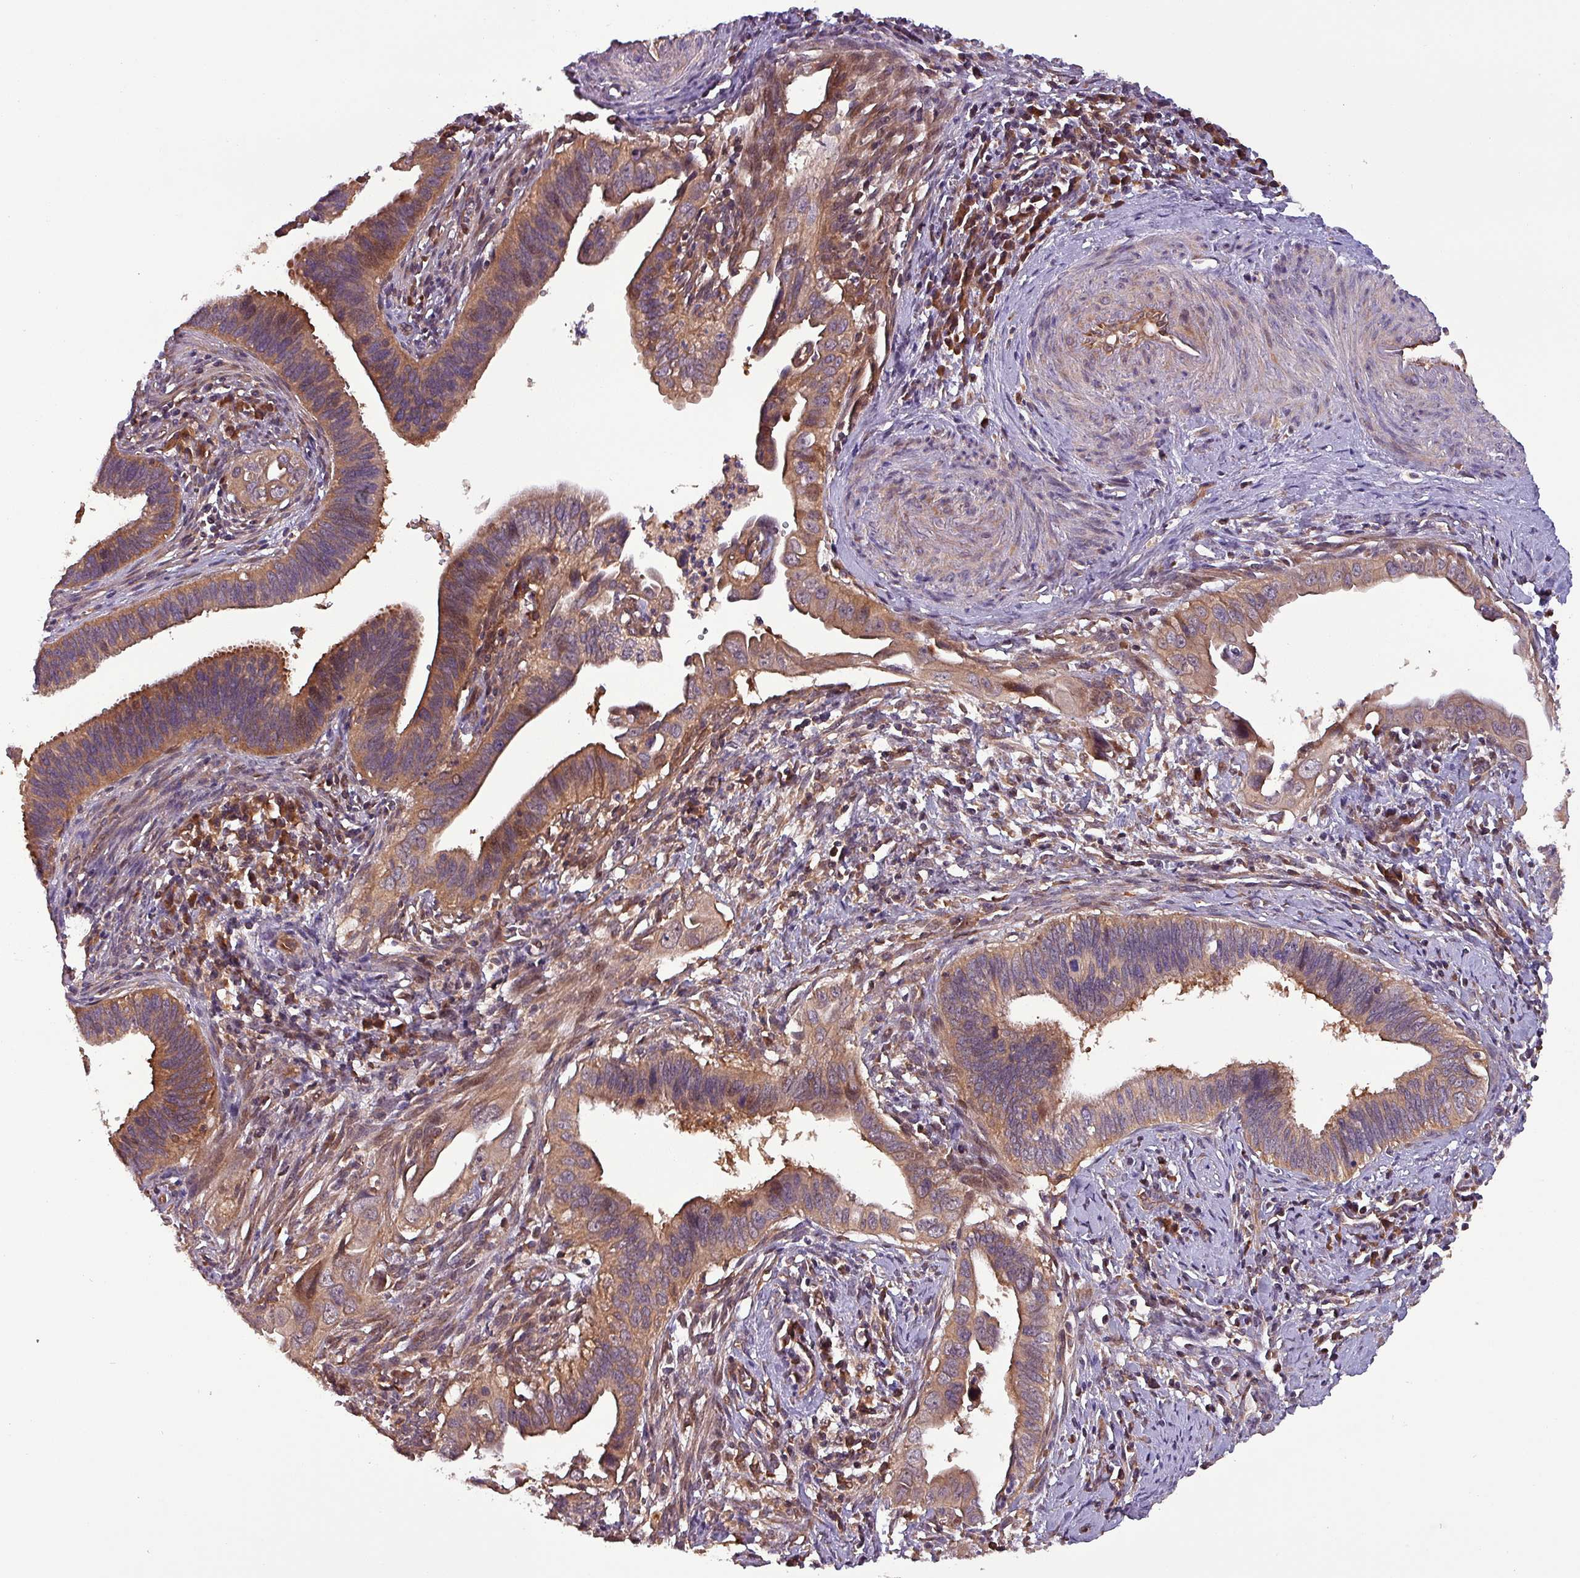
{"staining": {"intensity": "moderate", "quantity": ">75%", "location": "cytoplasmic/membranous"}, "tissue": "cervical cancer", "cell_type": "Tumor cells", "image_type": "cancer", "snomed": [{"axis": "morphology", "description": "Adenocarcinoma, NOS"}, {"axis": "topography", "description": "Cervix"}], "caption": "About >75% of tumor cells in cervical cancer (adenocarcinoma) reveal moderate cytoplasmic/membranous protein expression as visualized by brown immunohistochemical staining.", "gene": "PAFAH1B2", "patient": {"sex": "female", "age": 42}}